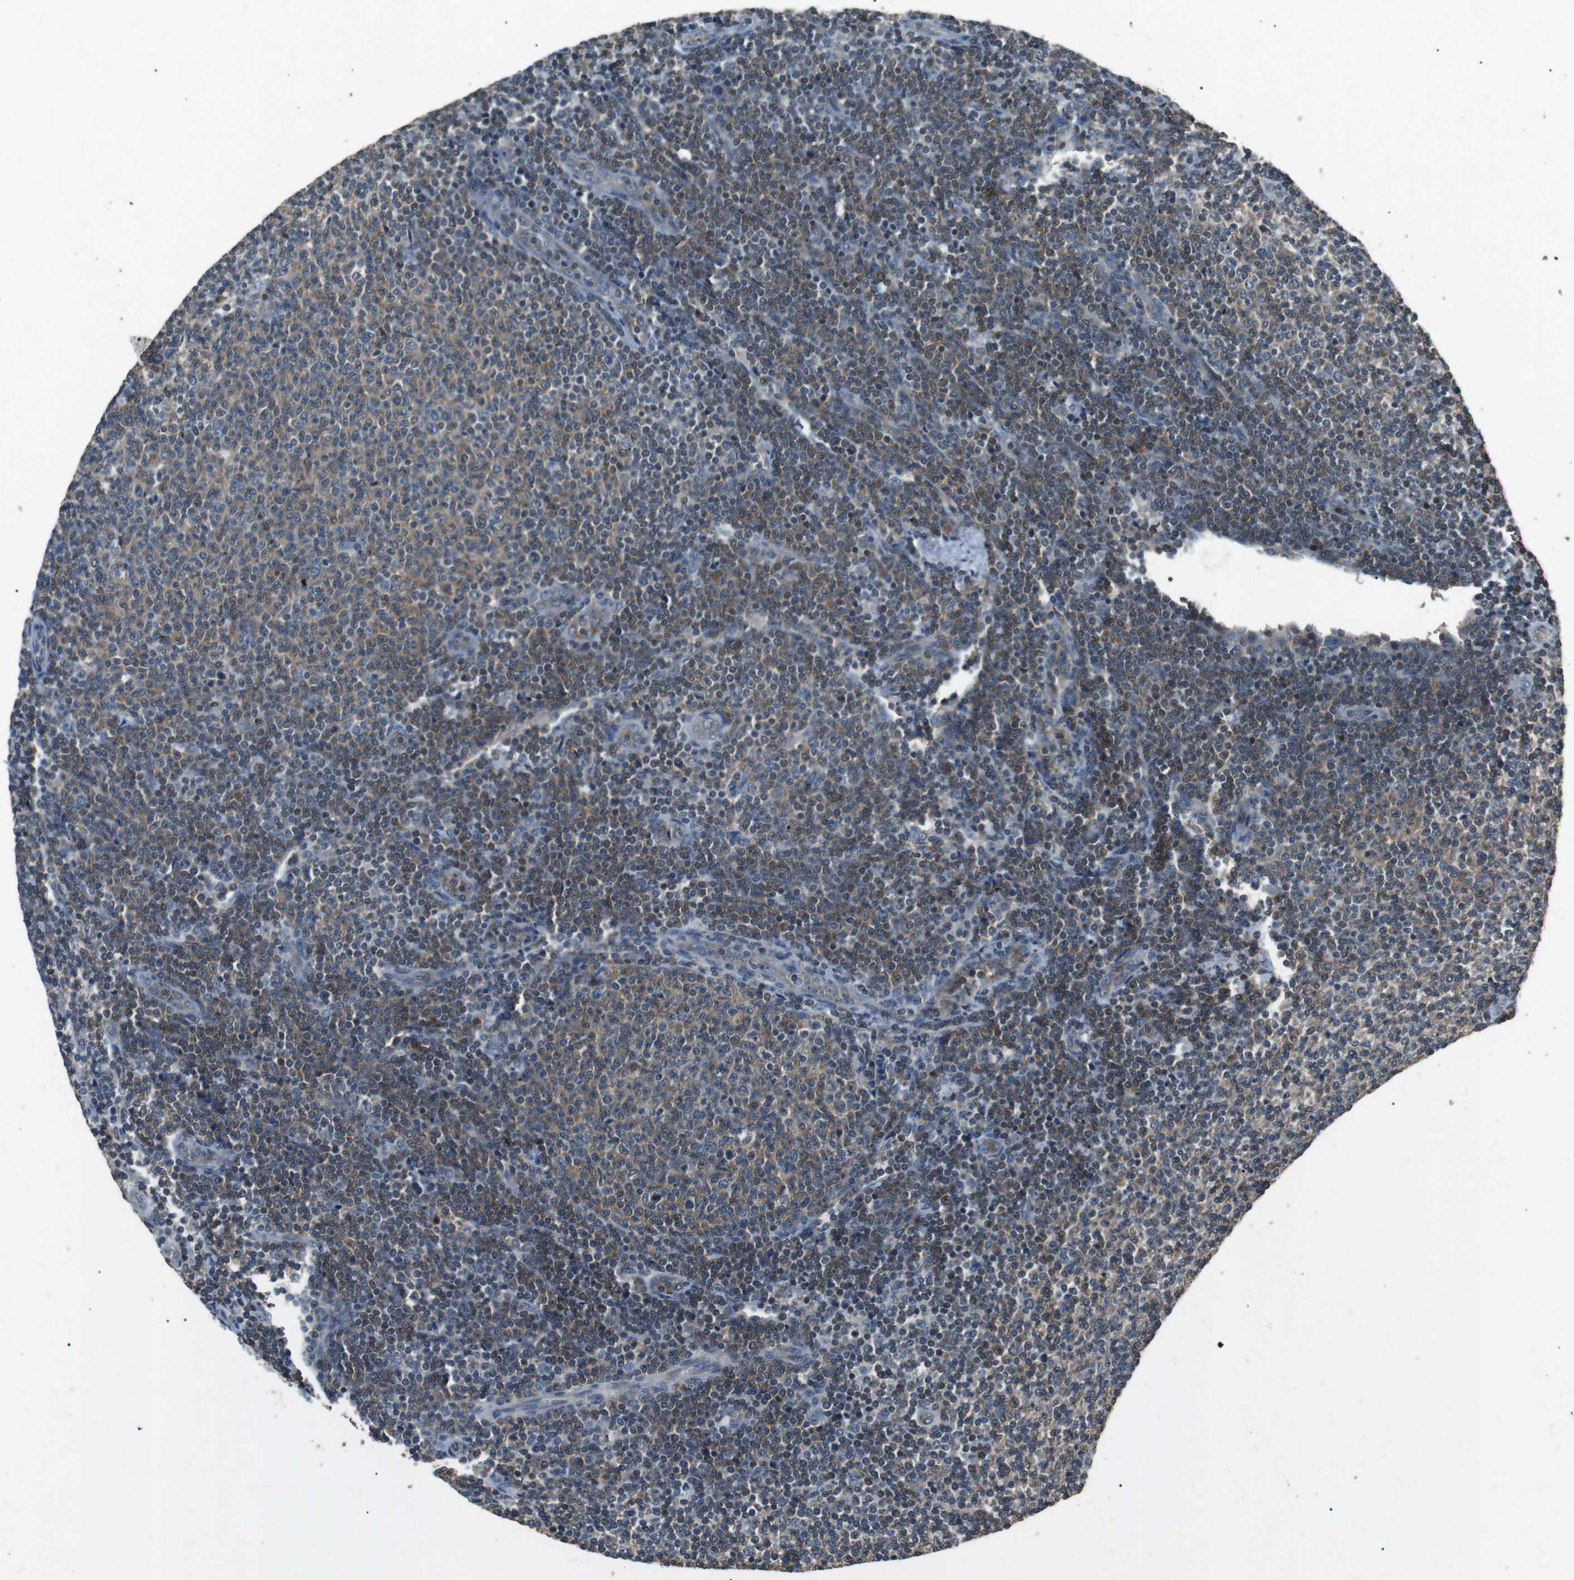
{"staining": {"intensity": "moderate", "quantity": ">75%", "location": "cytoplasmic/membranous"}, "tissue": "lymphoma", "cell_type": "Tumor cells", "image_type": "cancer", "snomed": [{"axis": "morphology", "description": "Malignant lymphoma, non-Hodgkin's type, Low grade"}, {"axis": "topography", "description": "Lymph node"}], "caption": "Human lymphoma stained with a brown dye displays moderate cytoplasmic/membranous positive expression in about >75% of tumor cells.", "gene": "NEK7", "patient": {"sex": "male", "age": 66}}